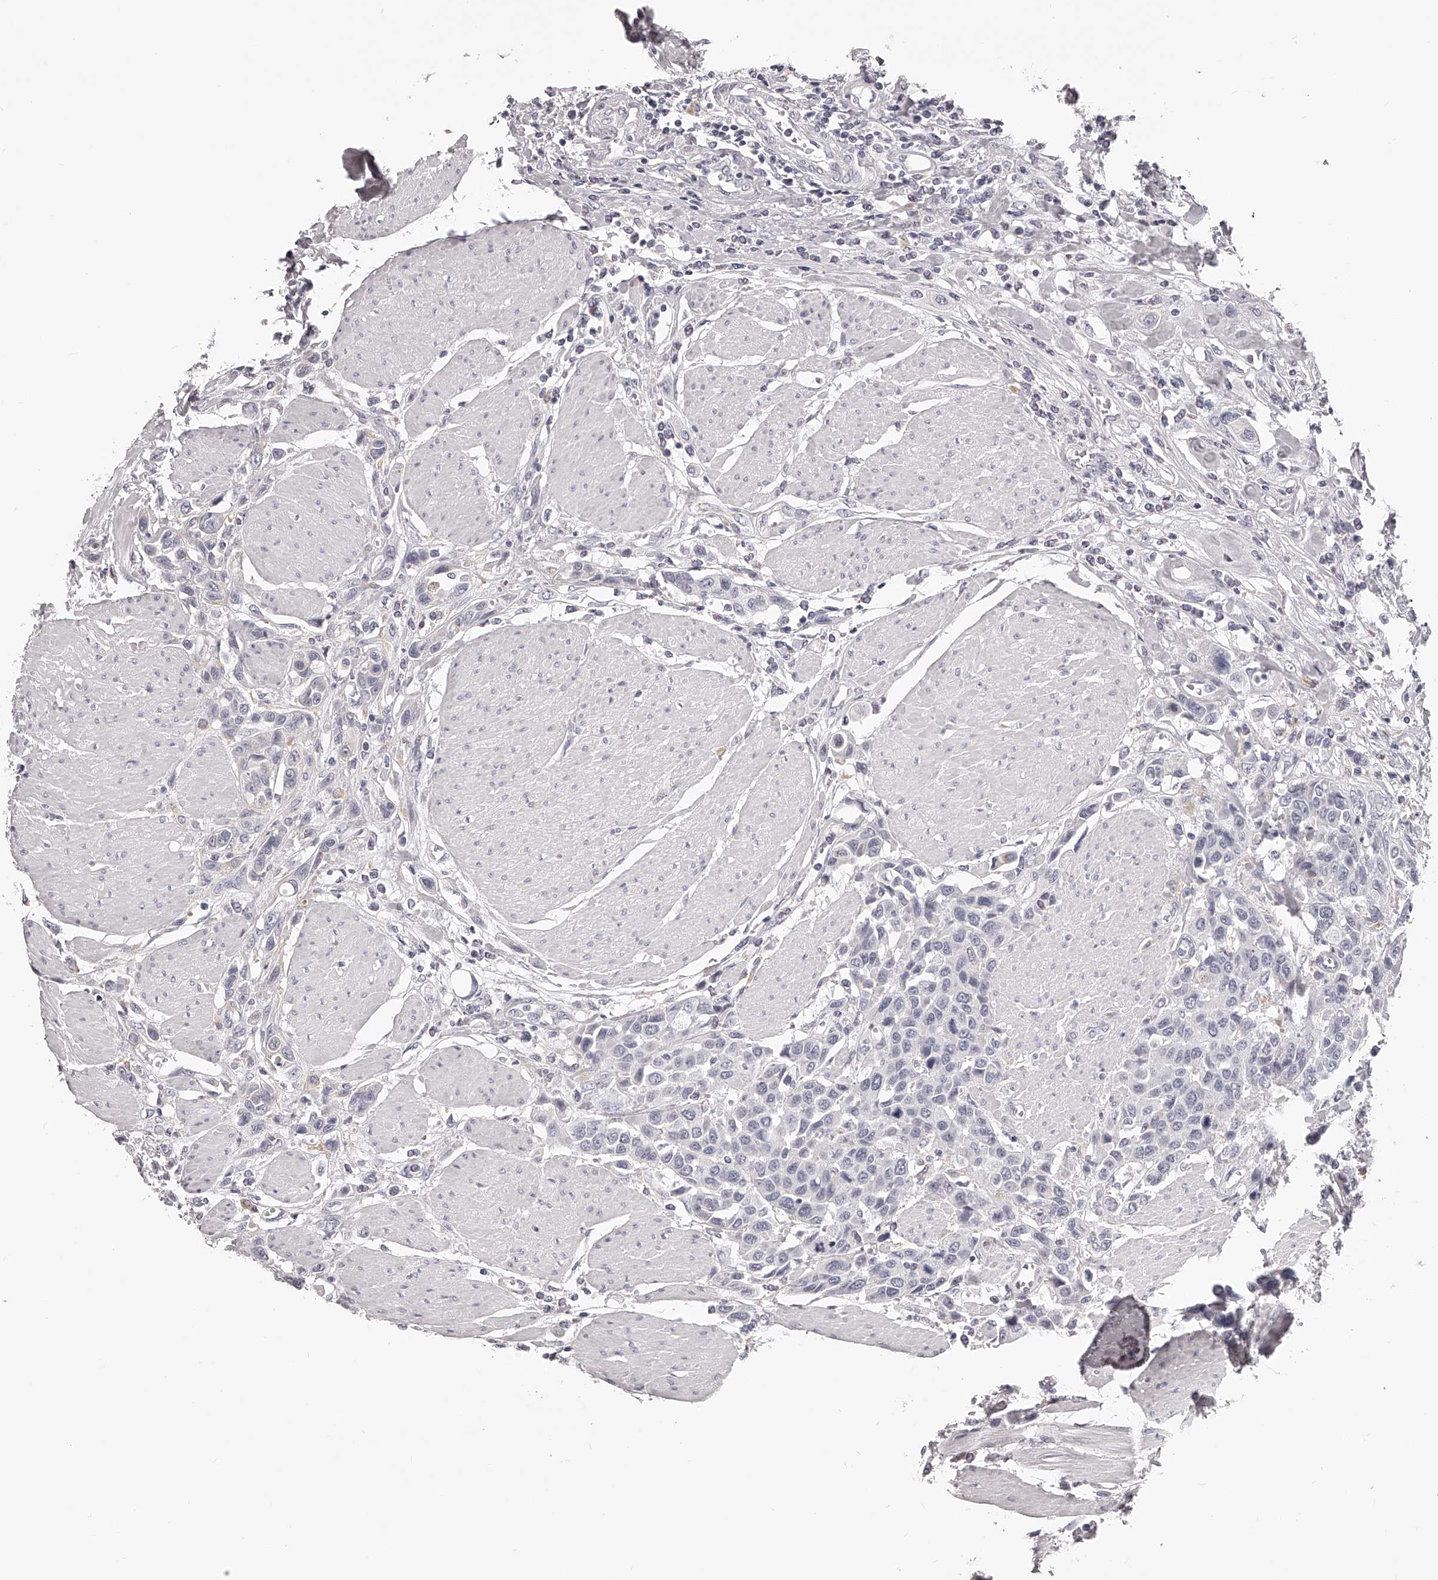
{"staining": {"intensity": "negative", "quantity": "none", "location": "none"}, "tissue": "urothelial cancer", "cell_type": "Tumor cells", "image_type": "cancer", "snomed": [{"axis": "morphology", "description": "Urothelial carcinoma, High grade"}, {"axis": "topography", "description": "Urinary bladder"}], "caption": "This is an IHC micrograph of human urothelial cancer. There is no staining in tumor cells.", "gene": "DMRT1", "patient": {"sex": "male", "age": 50}}